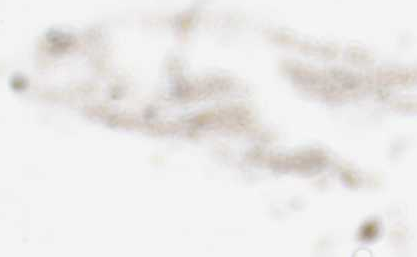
{"staining": {"intensity": "weak", "quantity": "<25%", "location": "cytoplasmic/membranous"}, "tissue": "adipose tissue", "cell_type": "Adipocytes", "image_type": "normal", "snomed": [{"axis": "morphology", "description": "Normal tissue, NOS"}, {"axis": "morphology", "description": "Duct carcinoma"}, {"axis": "topography", "description": "Breast"}, {"axis": "topography", "description": "Adipose tissue"}], "caption": "DAB (3,3'-diaminobenzidine) immunohistochemical staining of benign adipose tissue demonstrates no significant staining in adipocytes.", "gene": "REN", "patient": {"sex": "female", "age": 37}}